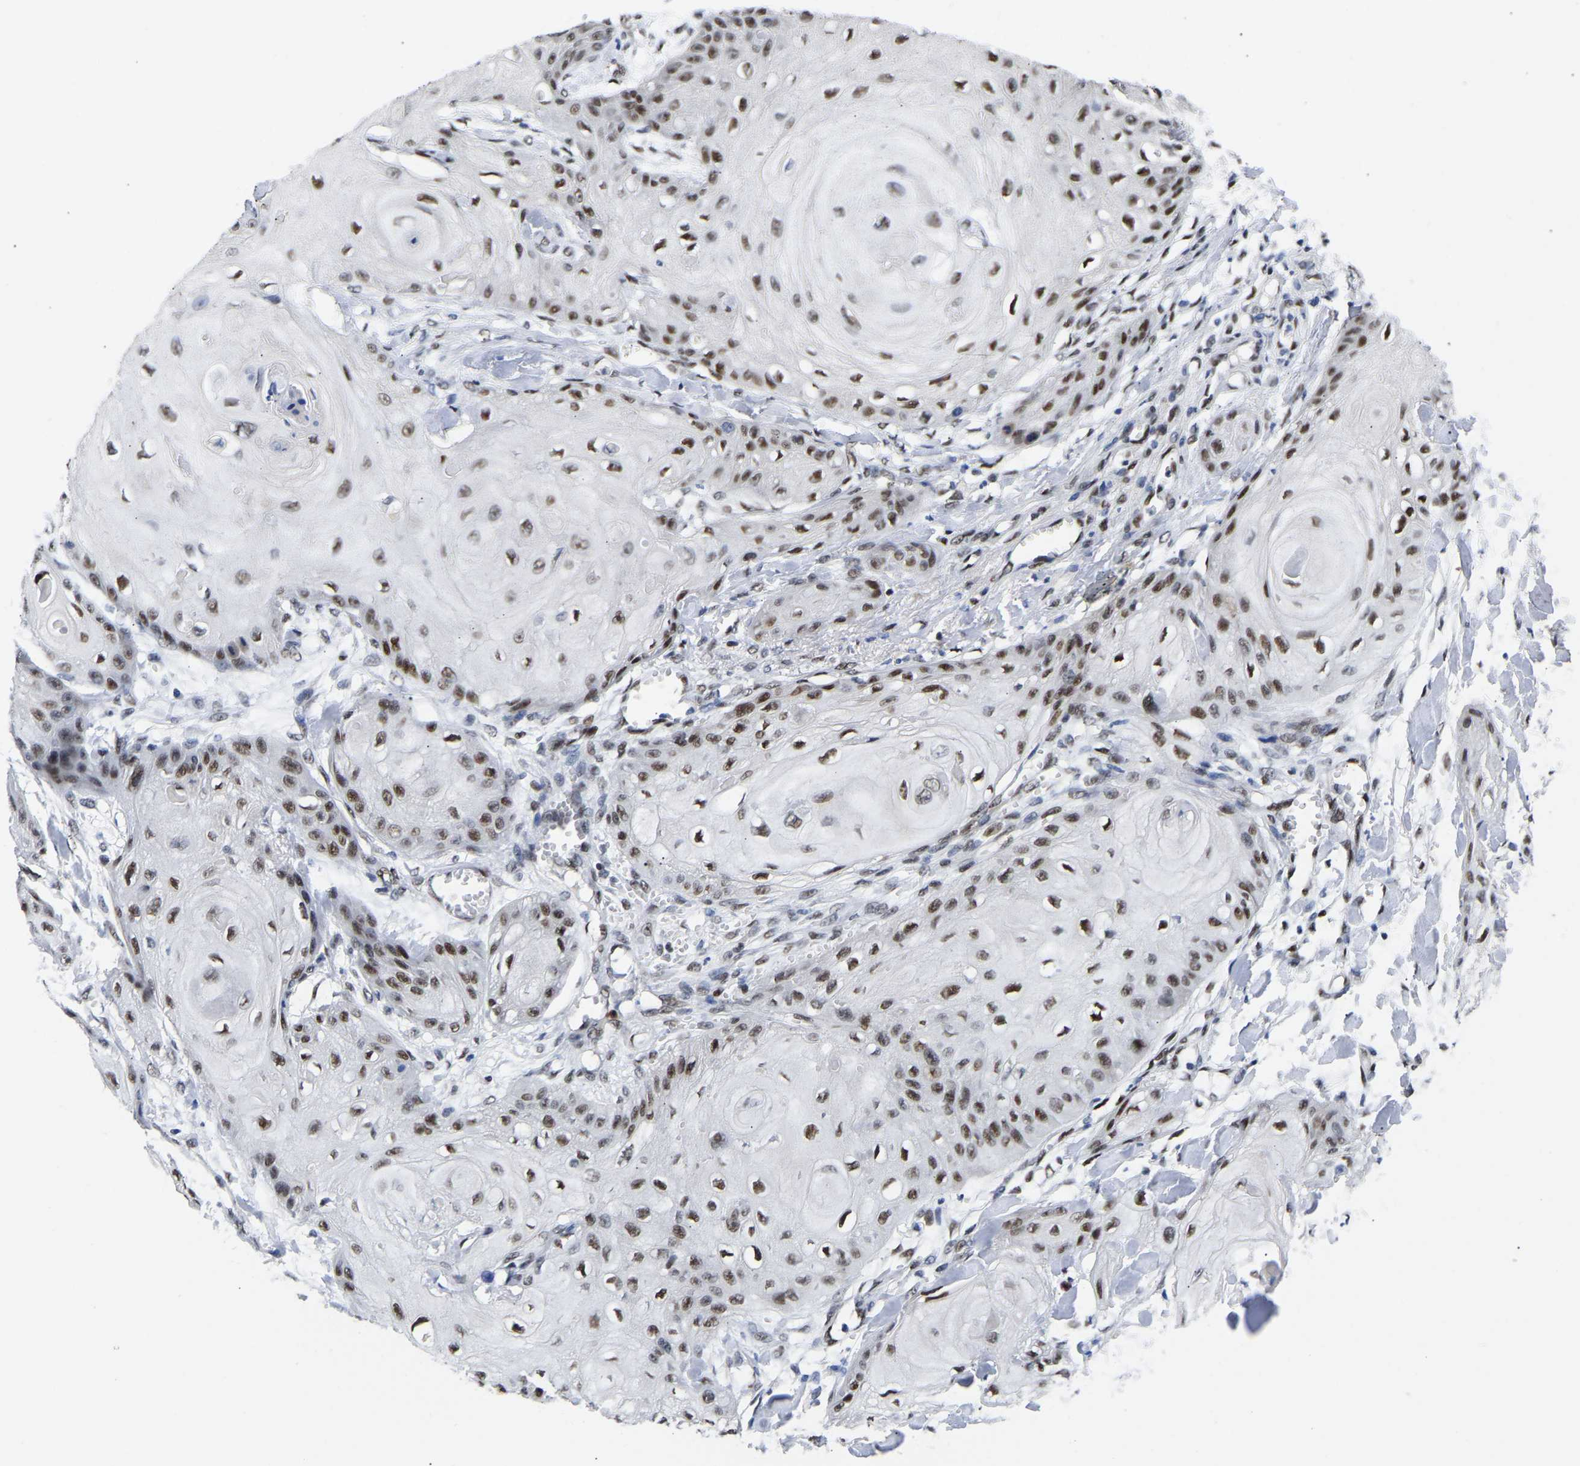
{"staining": {"intensity": "strong", "quantity": ">75%", "location": "nuclear"}, "tissue": "skin cancer", "cell_type": "Tumor cells", "image_type": "cancer", "snomed": [{"axis": "morphology", "description": "Squamous cell carcinoma, NOS"}, {"axis": "topography", "description": "Skin"}], "caption": "This is an image of IHC staining of skin cancer, which shows strong expression in the nuclear of tumor cells.", "gene": "PTRHD1", "patient": {"sex": "male", "age": 74}}